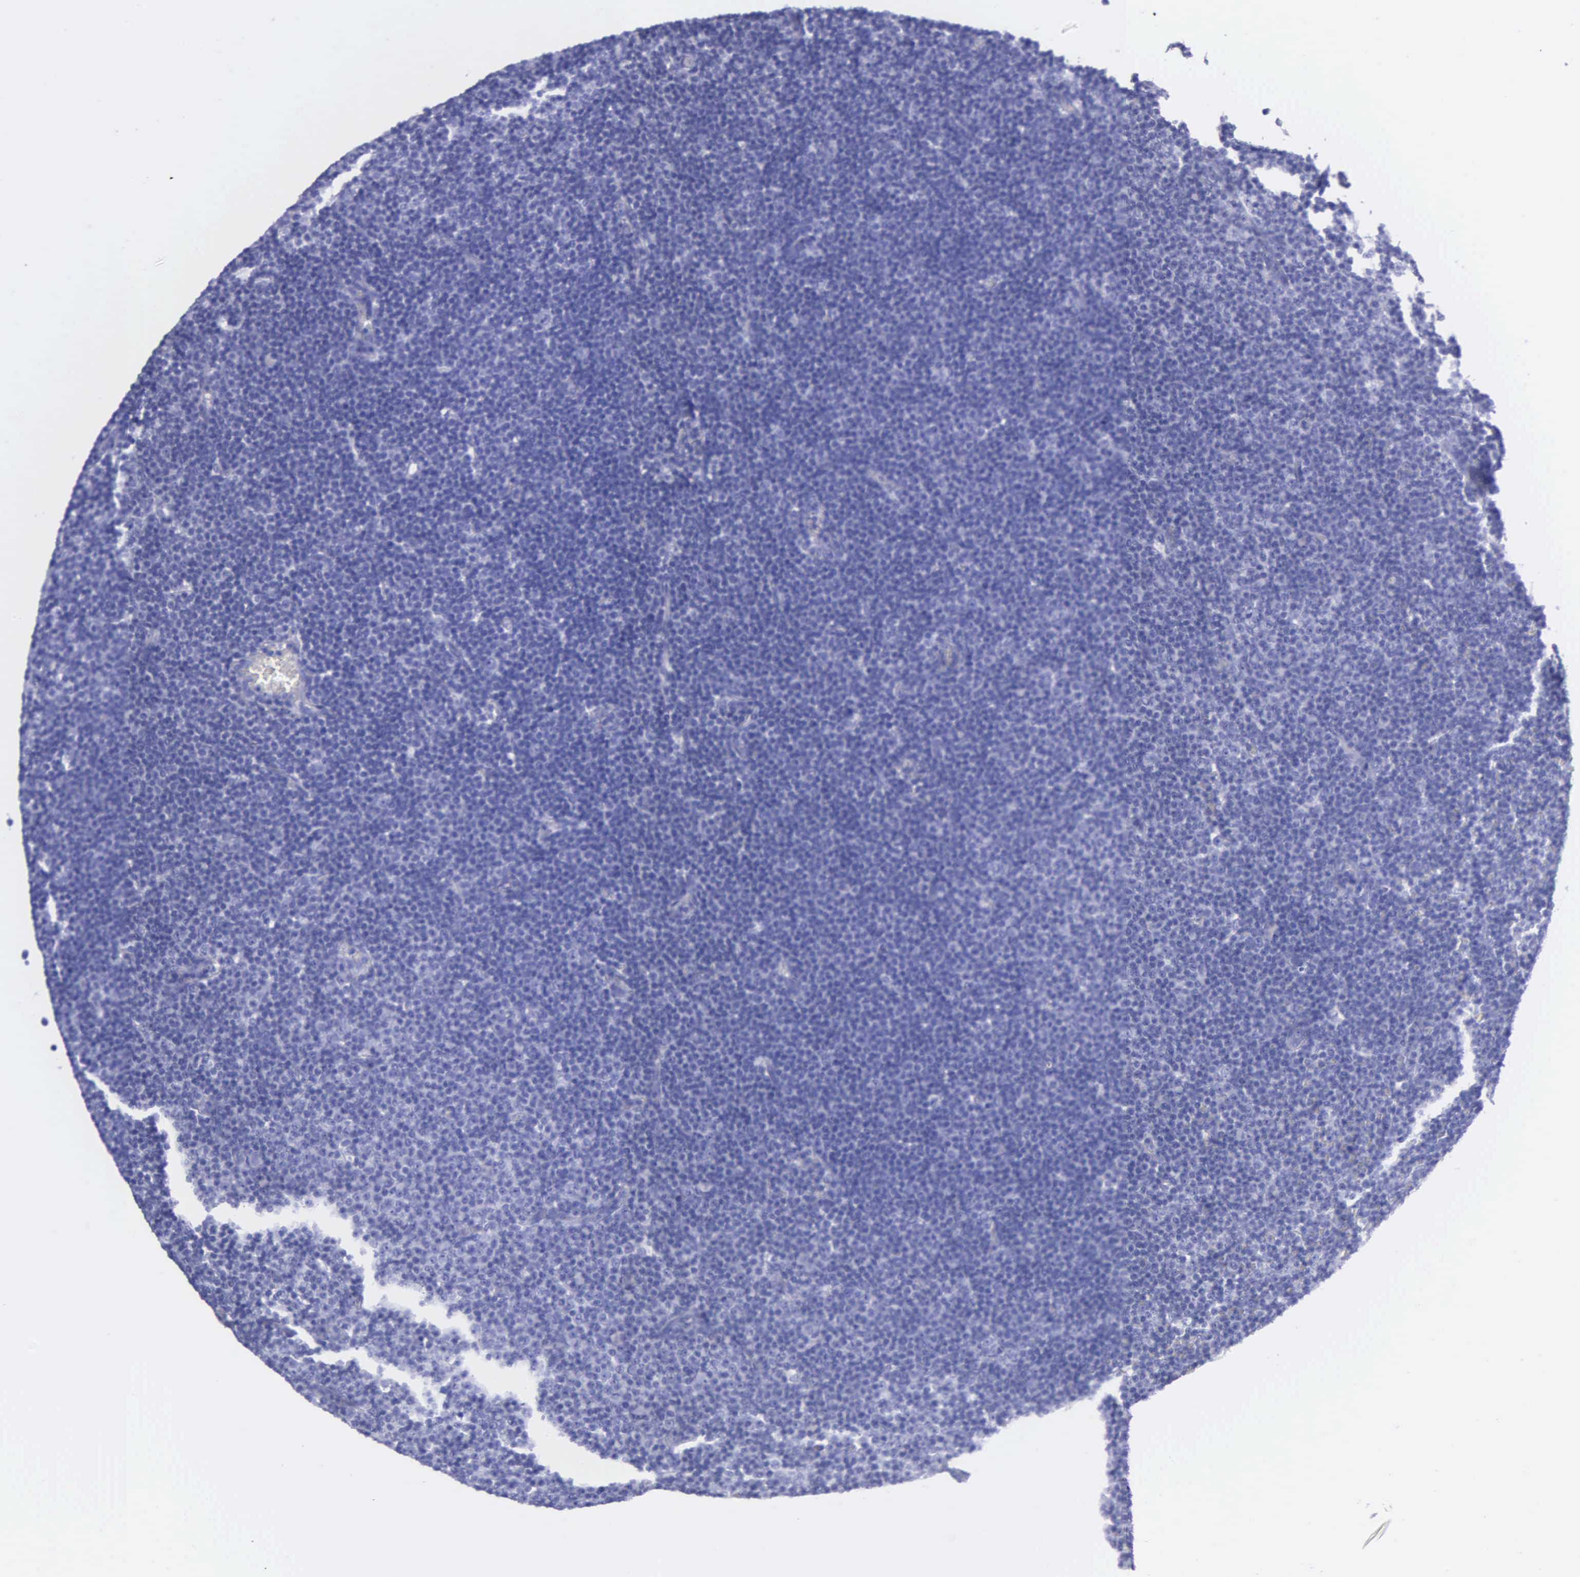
{"staining": {"intensity": "negative", "quantity": "none", "location": "none"}, "tissue": "lymphoma", "cell_type": "Tumor cells", "image_type": "cancer", "snomed": [{"axis": "morphology", "description": "Malignant lymphoma, non-Hodgkin's type, Low grade"}, {"axis": "topography", "description": "Lymph node"}], "caption": "The photomicrograph displays no staining of tumor cells in low-grade malignant lymphoma, non-Hodgkin's type.", "gene": "KLK3", "patient": {"sex": "male", "age": 57}}